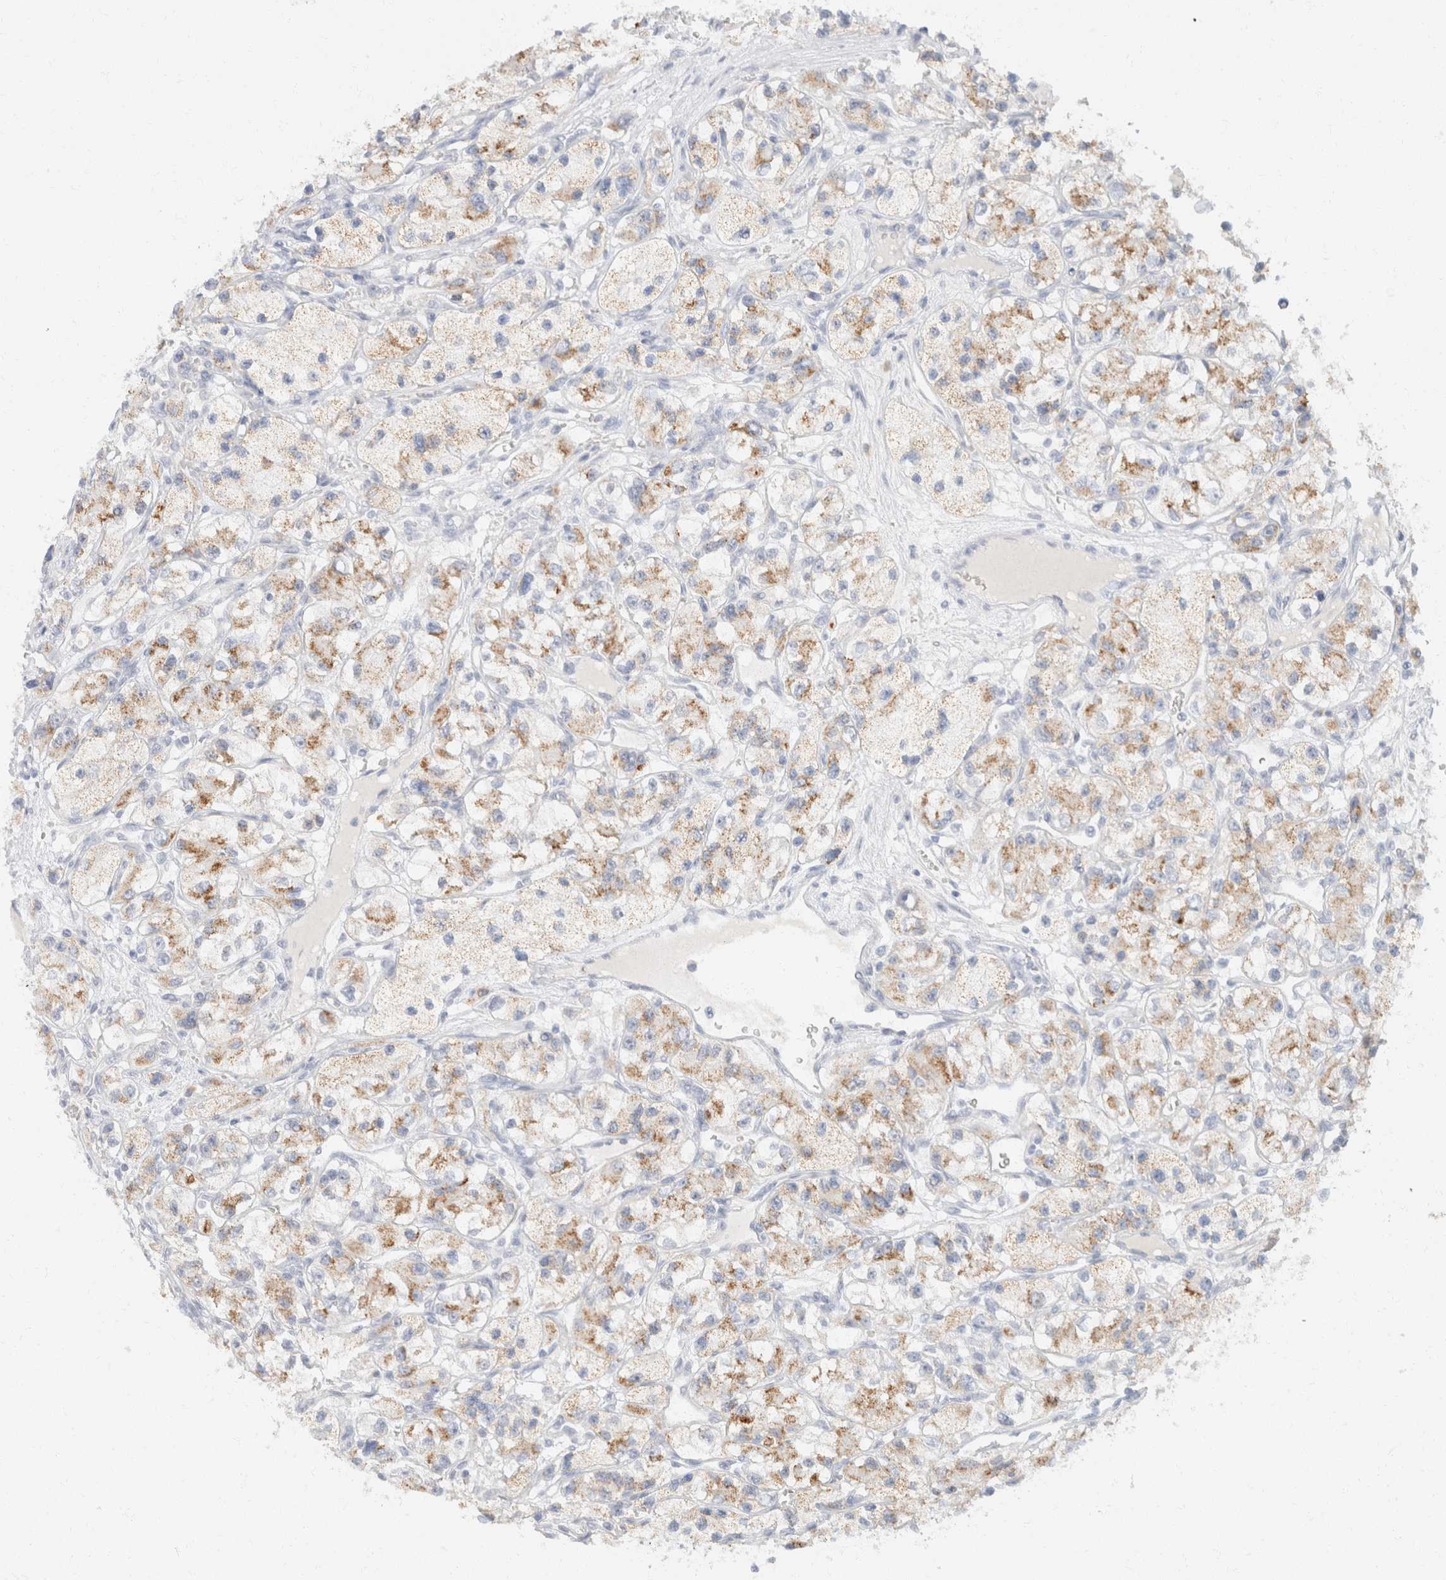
{"staining": {"intensity": "weak", "quantity": ">75%", "location": "cytoplasmic/membranous"}, "tissue": "renal cancer", "cell_type": "Tumor cells", "image_type": "cancer", "snomed": [{"axis": "morphology", "description": "Adenocarcinoma, NOS"}, {"axis": "topography", "description": "Kidney"}], "caption": "IHC (DAB) staining of human renal cancer (adenocarcinoma) shows weak cytoplasmic/membranous protein expression in approximately >75% of tumor cells.", "gene": "KRT20", "patient": {"sex": "female", "age": 57}}